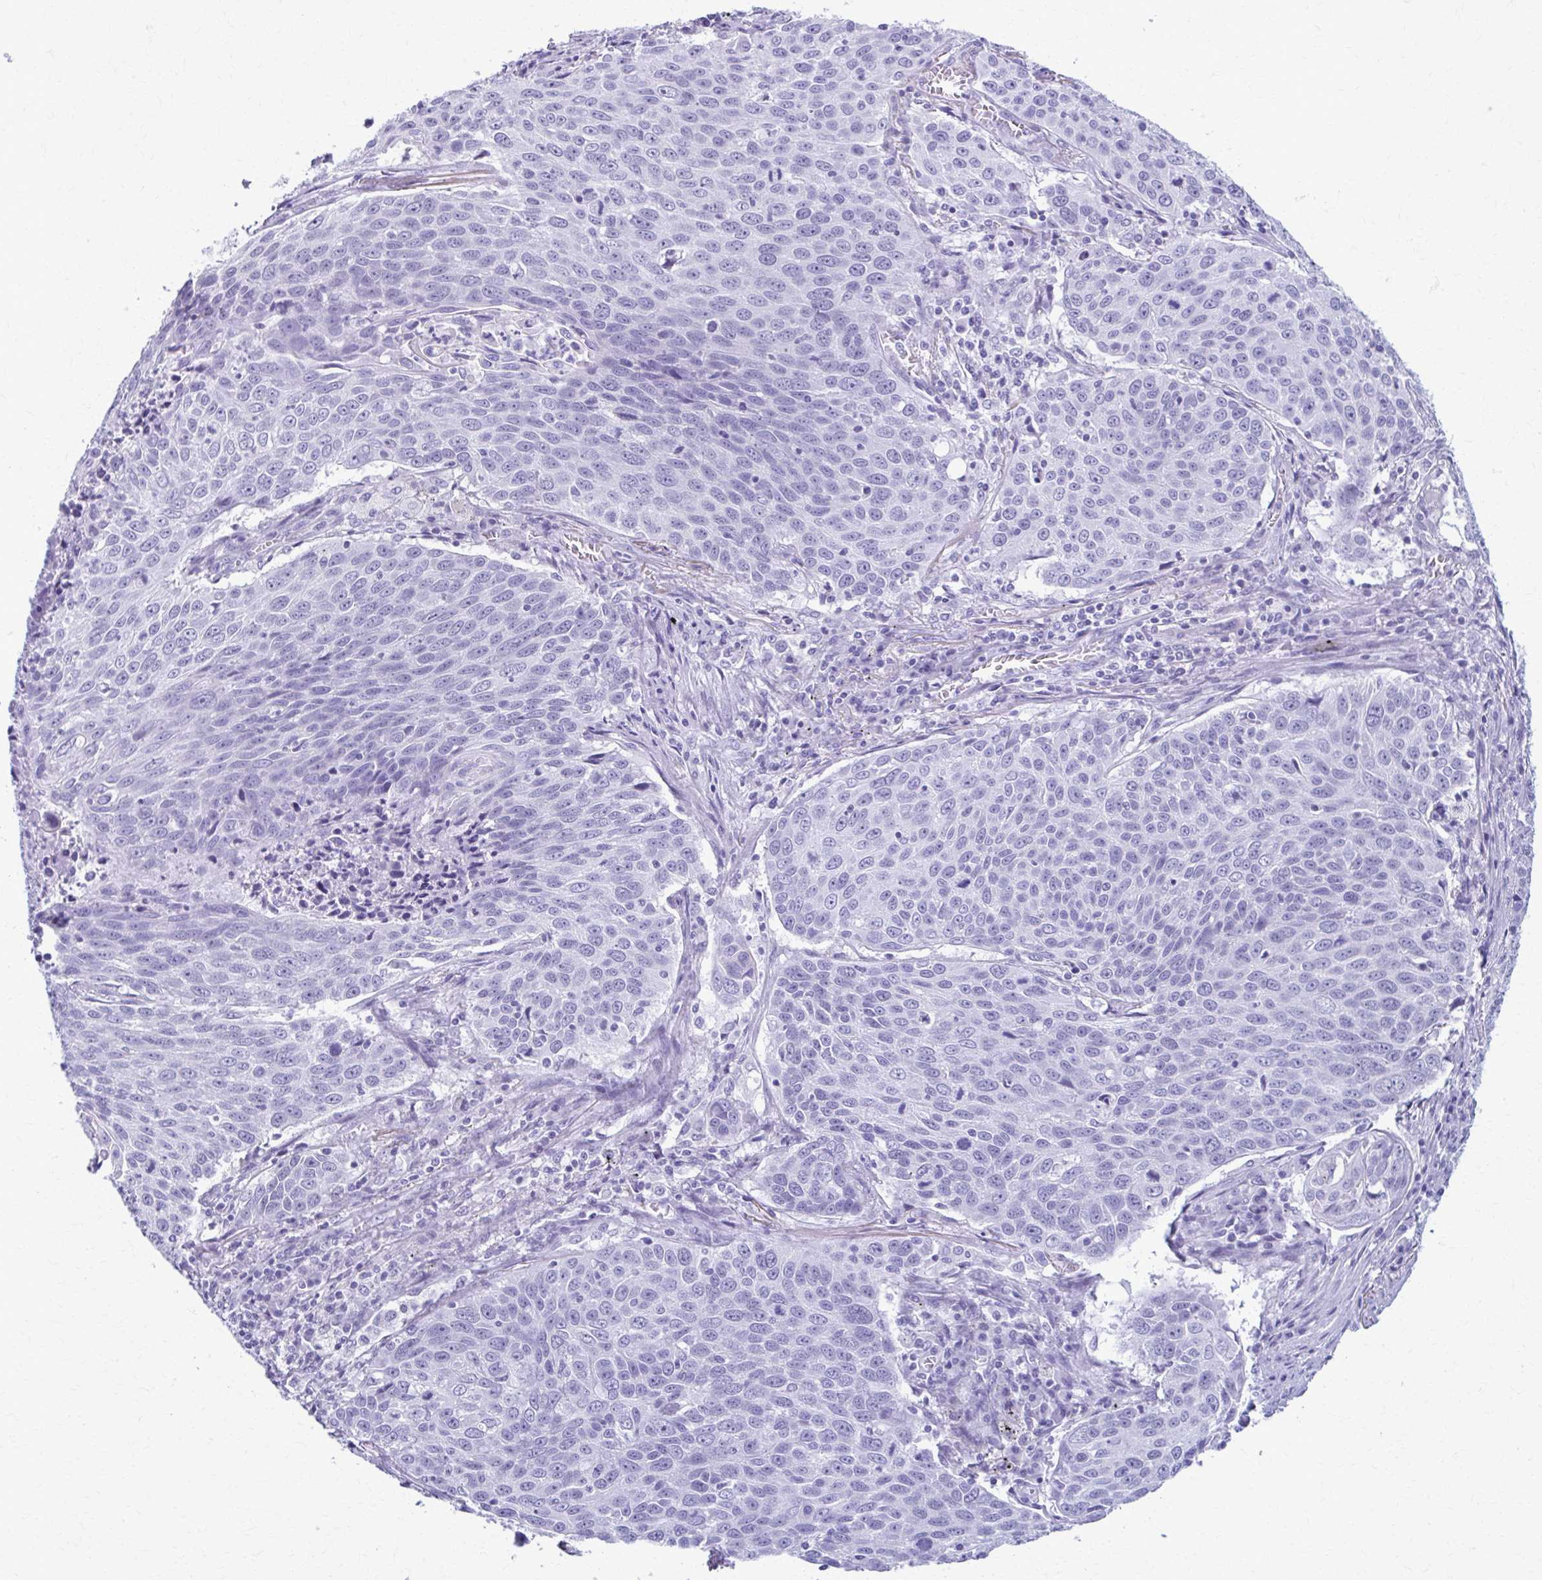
{"staining": {"intensity": "negative", "quantity": "none", "location": "none"}, "tissue": "lung cancer", "cell_type": "Tumor cells", "image_type": "cancer", "snomed": [{"axis": "morphology", "description": "Squamous cell carcinoma, NOS"}, {"axis": "topography", "description": "Lung"}], "caption": "Protein analysis of lung cancer (squamous cell carcinoma) shows no significant expression in tumor cells. (Immunohistochemistry, brightfield microscopy, high magnification).", "gene": "MPLKIP", "patient": {"sex": "male", "age": 78}}